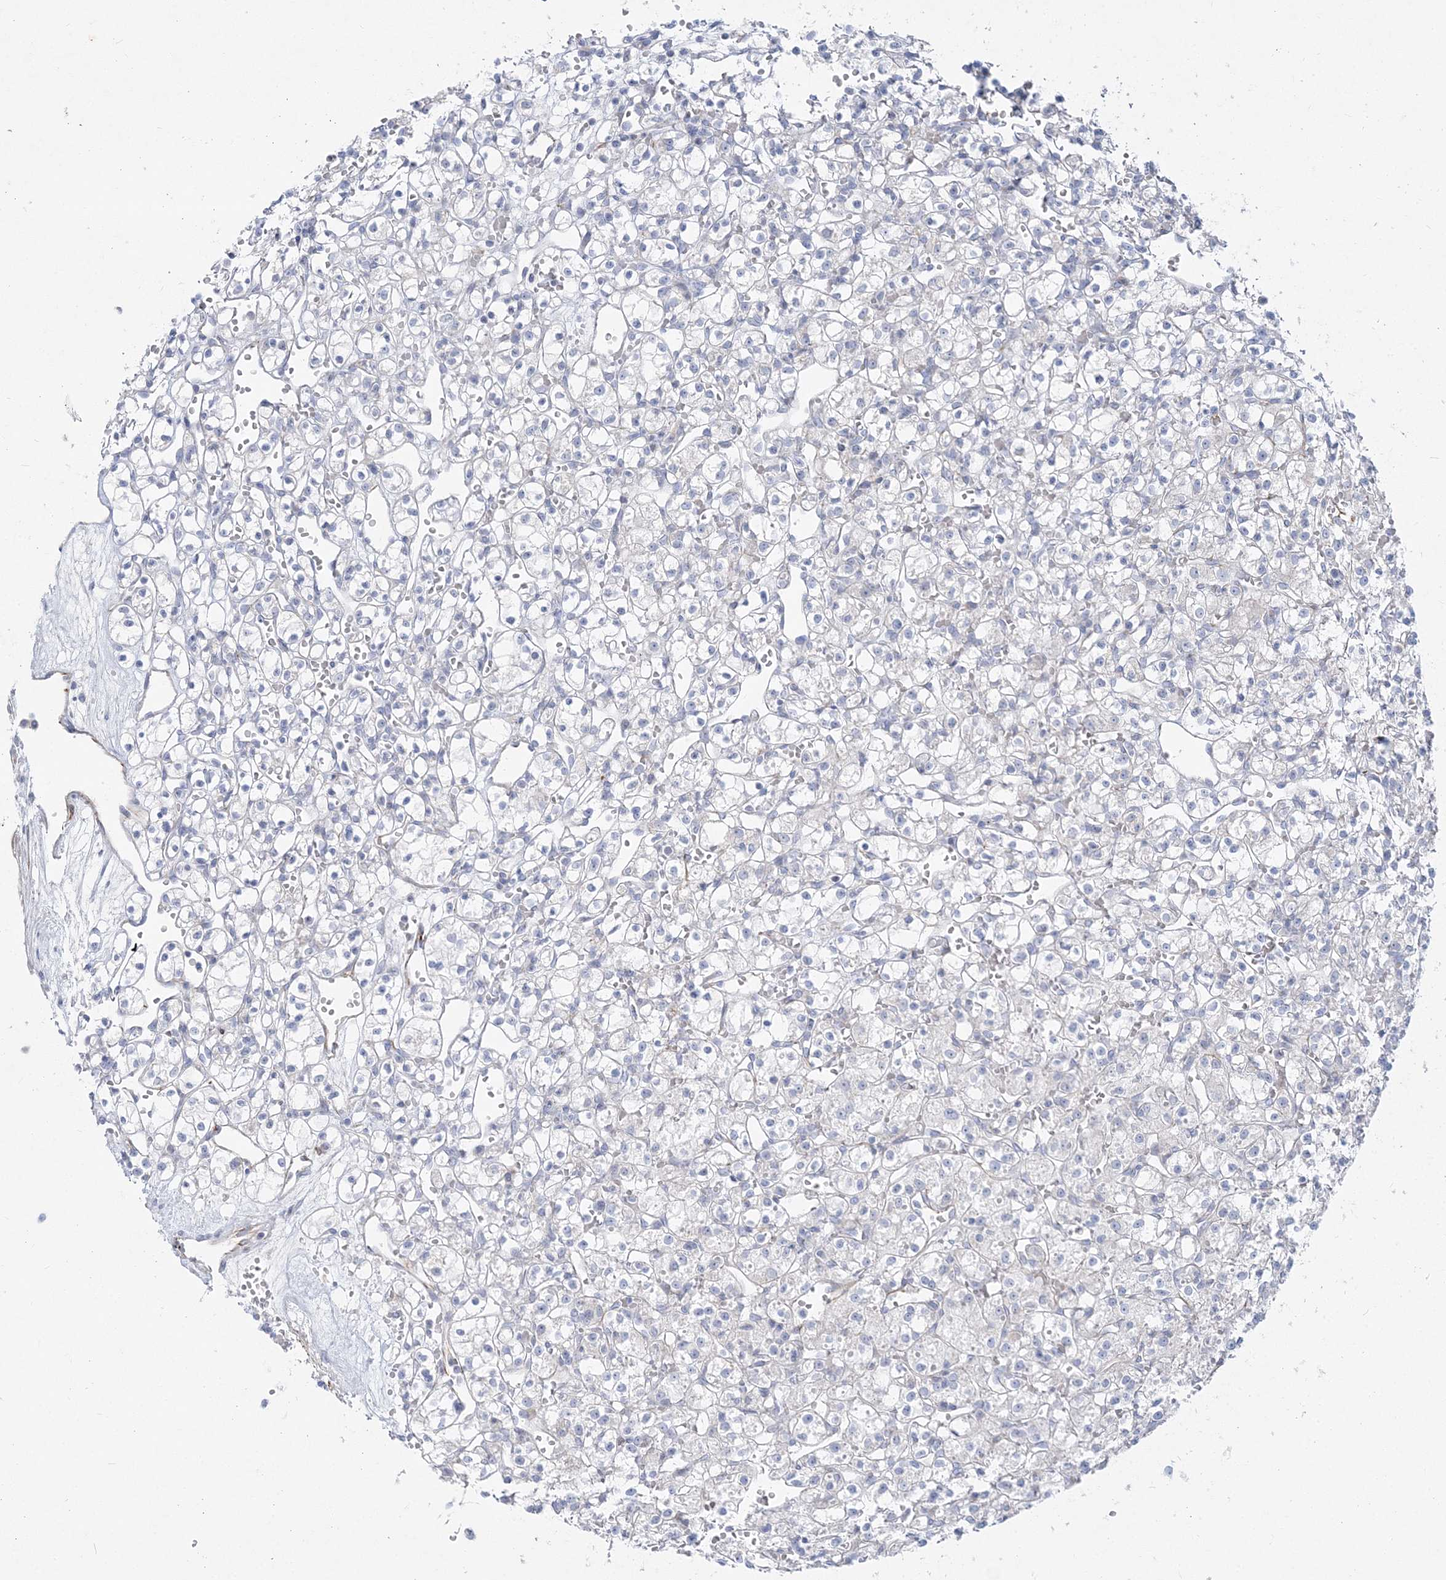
{"staining": {"intensity": "negative", "quantity": "none", "location": "none"}, "tissue": "renal cancer", "cell_type": "Tumor cells", "image_type": "cancer", "snomed": [{"axis": "morphology", "description": "Adenocarcinoma, NOS"}, {"axis": "topography", "description": "Kidney"}], "caption": "IHC photomicrograph of renal cancer stained for a protein (brown), which shows no positivity in tumor cells.", "gene": "GPAT2", "patient": {"sex": "female", "age": 59}}